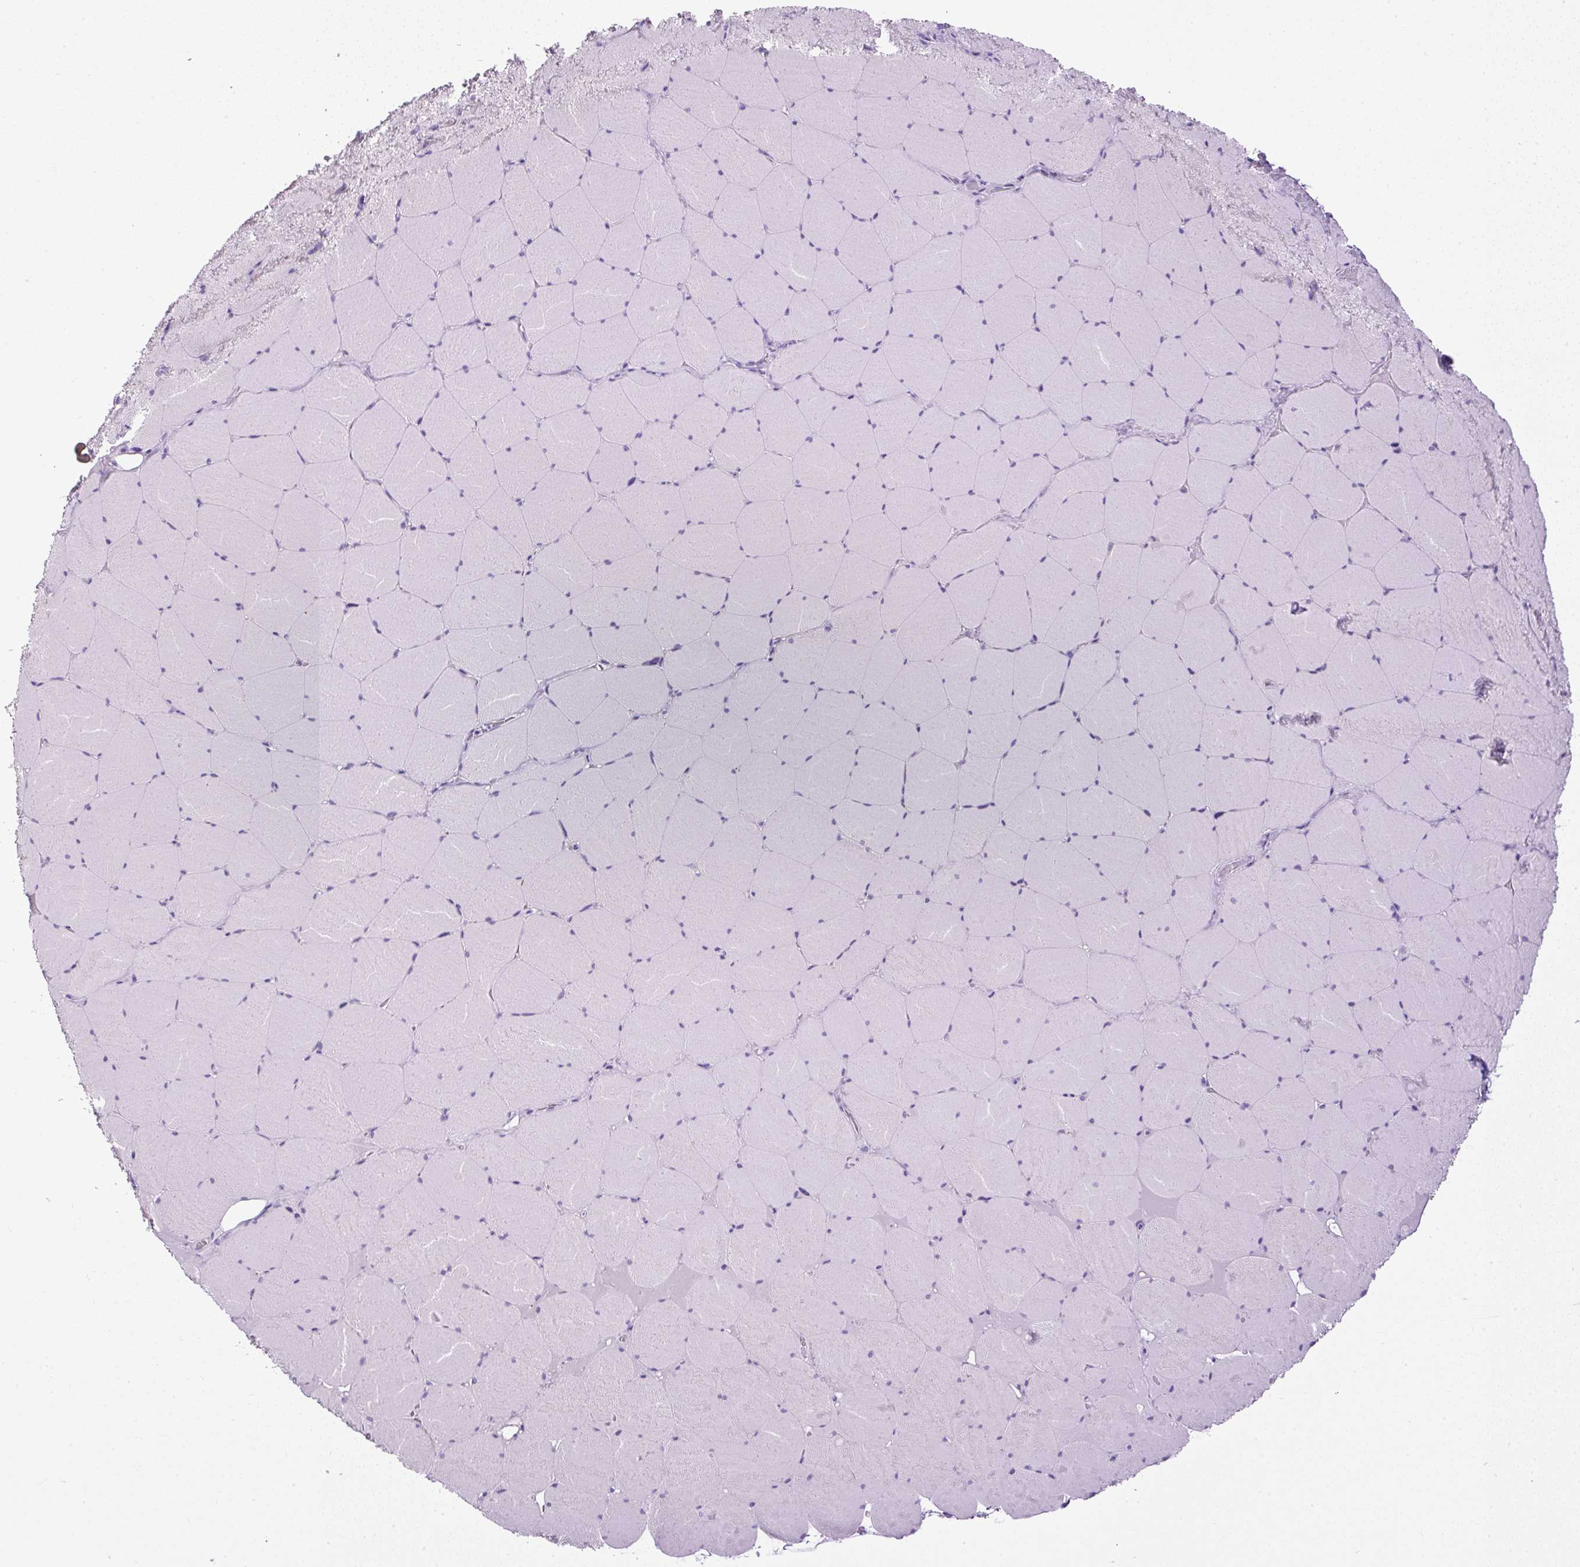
{"staining": {"intensity": "weak", "quantity": "<25%", "location": "cytoplasmic/membranous"}, "tissue": "skeletal muscle", "cell_type": "Myocytes", "image_type": "normal", "snomed": [{"axis": "morphology", "description": "Normal tissue, NOS"}, {"axis": "topography", "description": "Skeletal muscle"}, {"axis": "topography", "description": "Head-Neck"}], "caption": "Photomicrograph shows no protein expression in myocytes of benign skeletal muscle. (DAB IHC with hematoxylin counter stain).", "gene": "UPP1", "patient": {"sex": "male", "age": 66}}